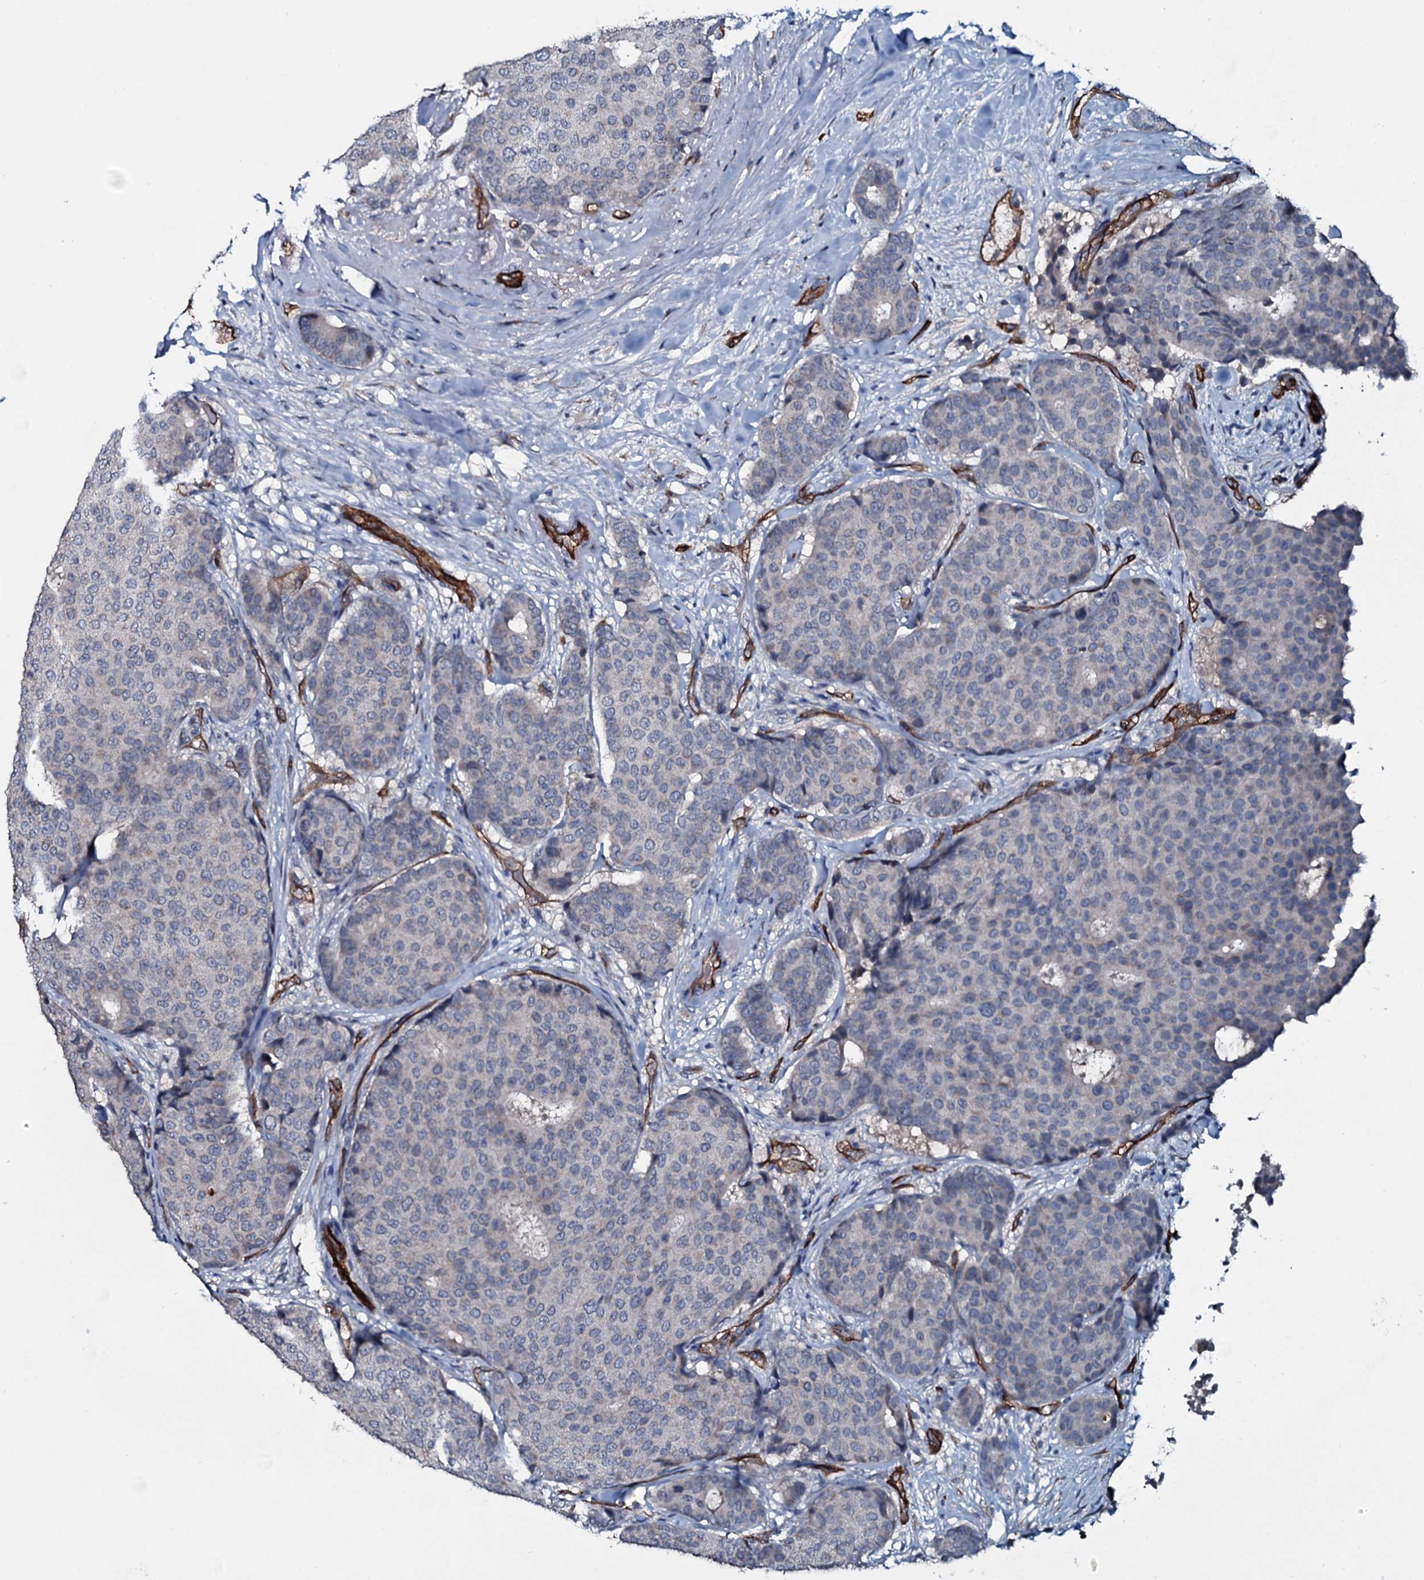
{"staining": {"intensity": "negative", "quantity": "none", "location": "none"}, "tissue": "breast cancer", "cell_type": "Tumor cells", "image_type": "cancer", "snomed": [{"axis": "morphology", "description": "Duct carcinoma"}, {"axis": "topography", "description": "Breast"}], "caption": "Micrograph shows no protein positivity in tumor cells of breast invasive ductal carcinoma tissue.", "gene": "CLEC14A", "patient": {"sex": "female", "age": 75}}